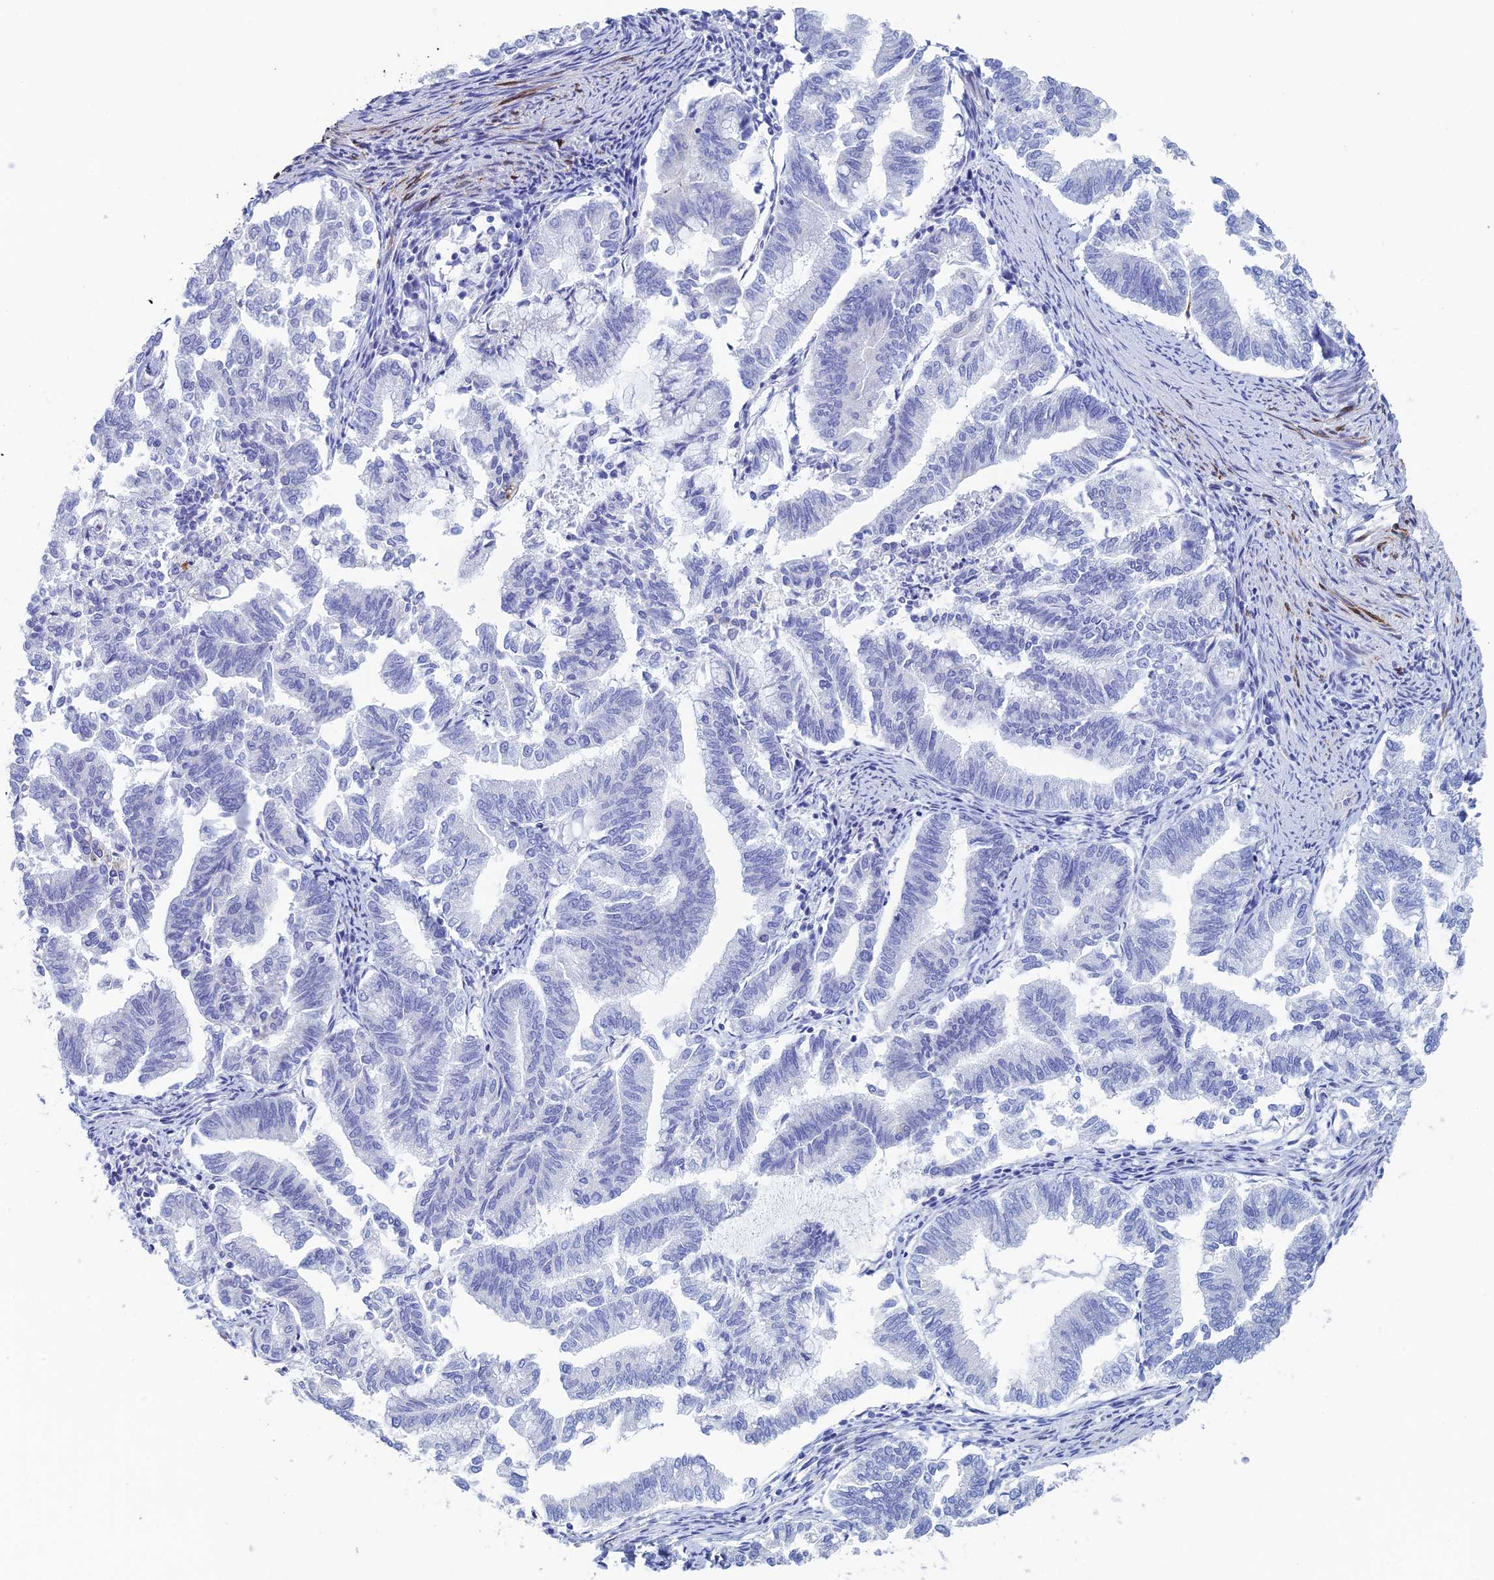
{"staining": {"intensity": "negative", "quantity": "none", "location": "none"}, "tissue": "endometrial cancer", "cell_type": "Tumor cells", "image_type": "cancer", "snomed": [{"axis": "morphology", "description": "Adenocarcinoma, NOS"}, {"axis": "topography", "description": "Endometrium"}], "caption": "Tumor cells show no significant protein positivity in endometrial cancer. (DAB (3,3'-diaminobenzidine) immunohistochemistry, high magnification).", "gene": "PCDHA8", "patient": {"sex": "female", "age": 79}}